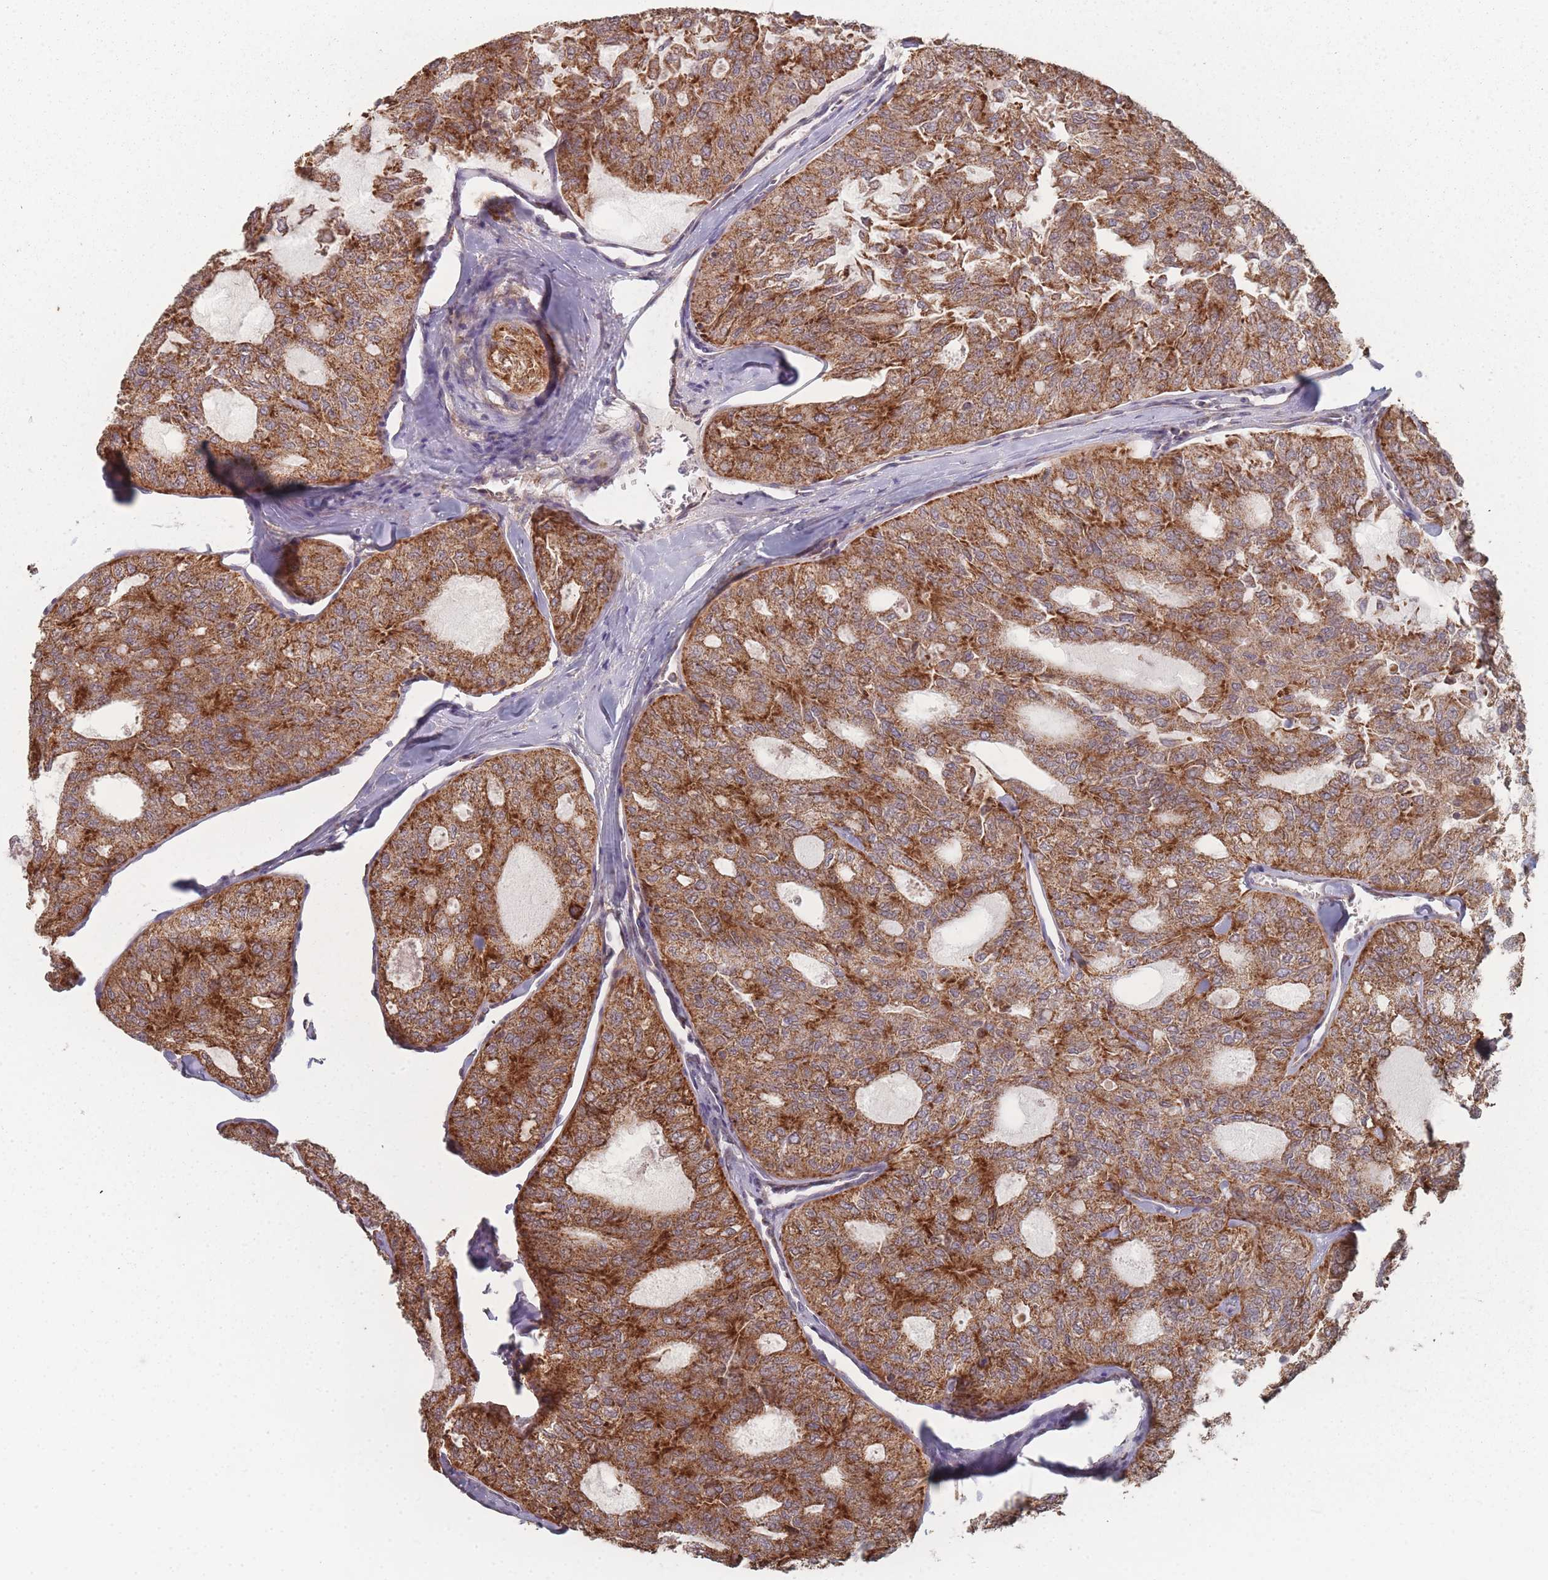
{"staining": {"intensity": "moderate", "quantity": ">75%", "location": "cytoplasmic/membranous"}, "tissue": "thyroid cancer", "cell_type": "Tumor cells", "image_type": "cancer", "snomed": [{"axis": "morphology", "description": "Follicular adenoma carcinoma, NOS"}, {"axis": "topography", "description": "Thyroid gland"}], "caption": "Moderate cytoplasmic/membranous staining for a protein is identified in about >75% of tumor cells of thyroid follicular adenoma carcinoma using immunohistochemistry (IHC).", "gene": "PSMB3", "patient": {"sex": "male", "age": 75}}